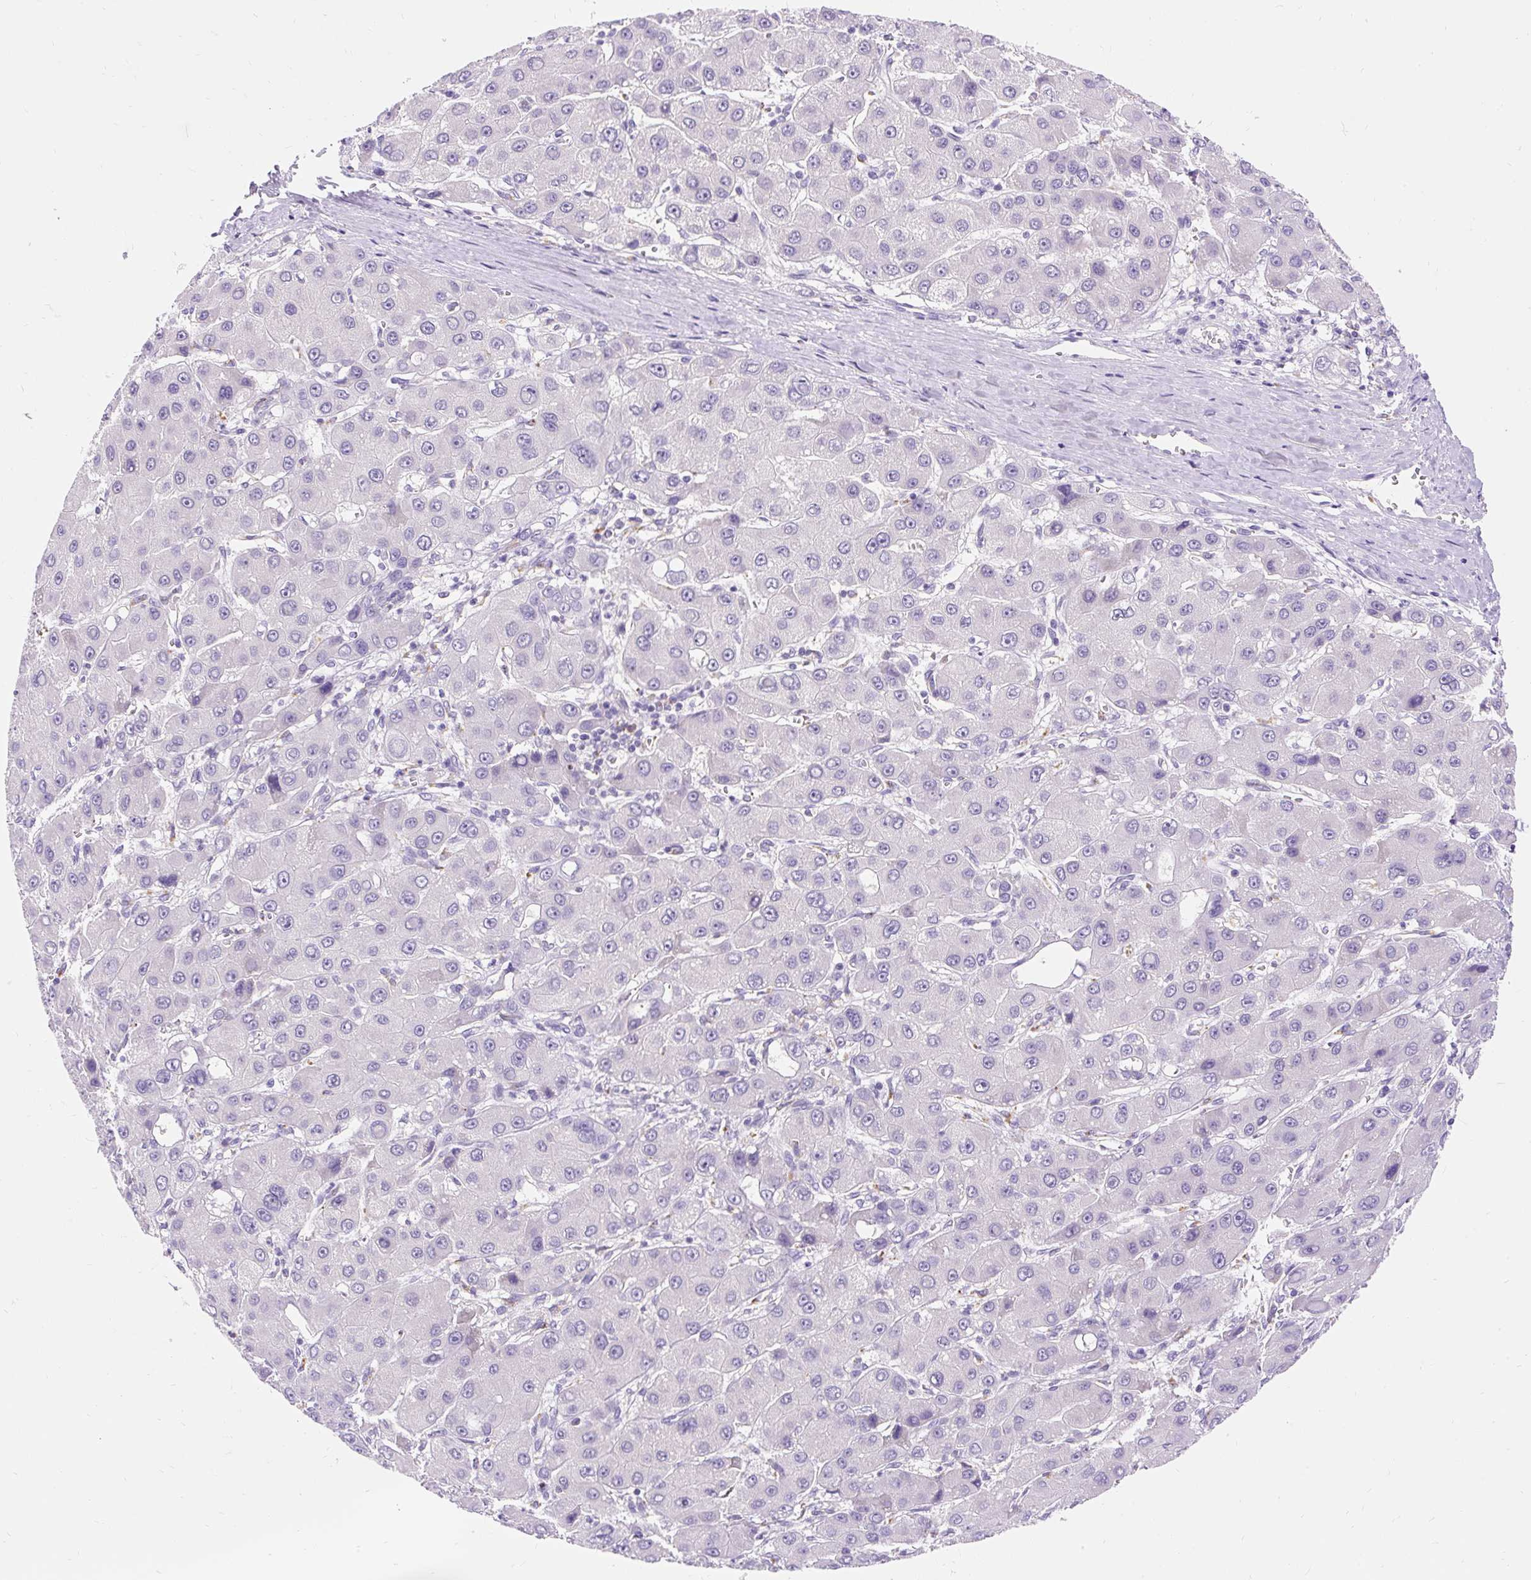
{"staining": {"intensity": "negative", "quantity": "none", "location": "none"}, "tissue": "liver cancer", "cell_type": "Tumor cells", "image_type": "cancer", "snomed": [{"axis": "morphology", "description": "Carcinoma, Hepatocellular, NOS"}, {"axis": "topography", "description": "Liver"}], "caption": "A photomicrograph of human liver hepatocellular carcinoma is negative for staining in tumor cells.", "gene": "TMEM150C", "patient": {"sex": "male", "age": 55}}